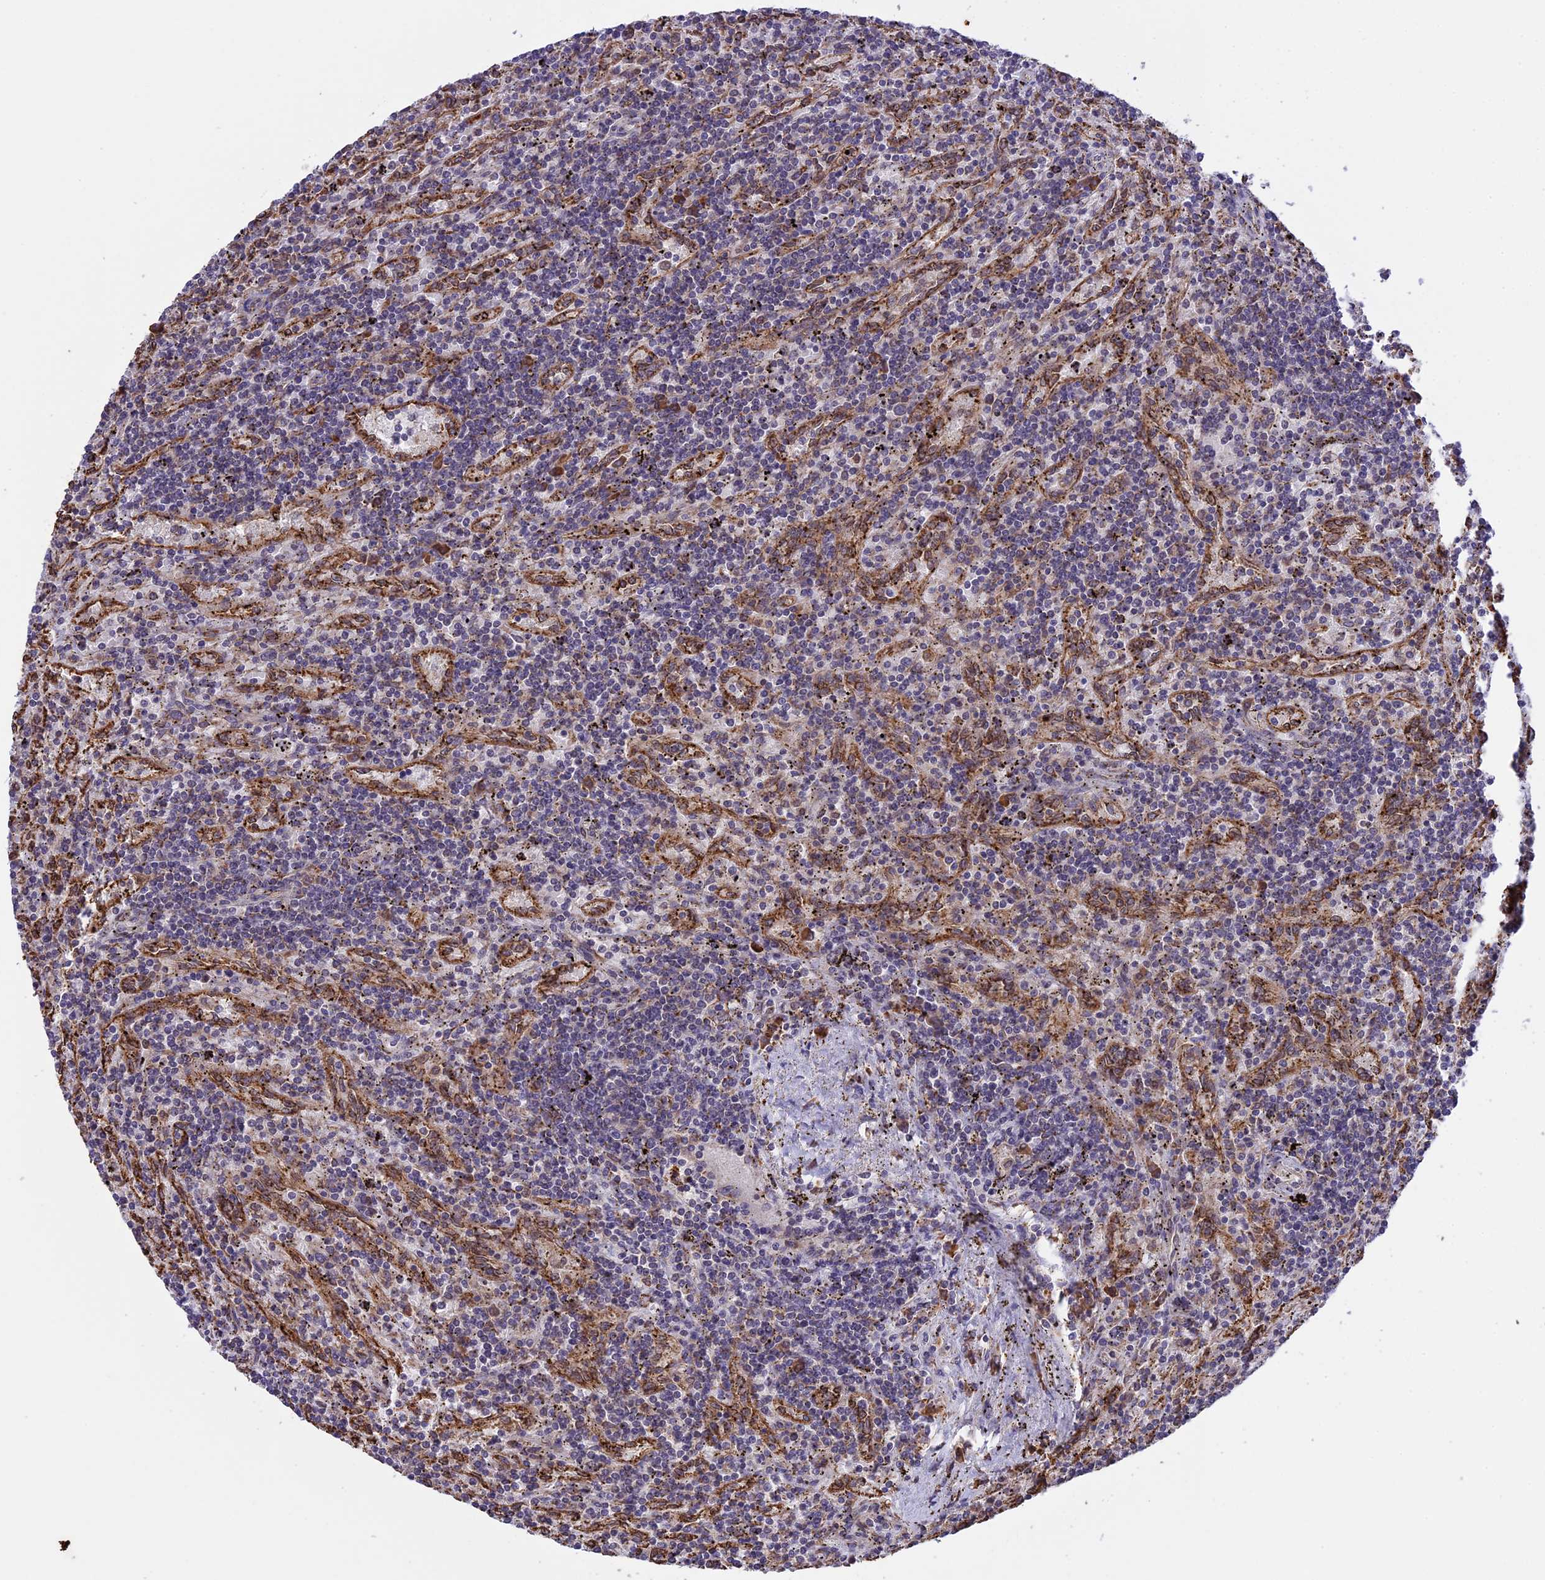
{"staining": {"intensity": "negative", "quantity": "none", "location": "none"}, "tissue": "lymphoma", "cell_type": "Tumor cells", "image_type": "cancer", "snomed": [{"axis": "morphology", "description": "Malignant lymphoma, non-Hodgkin's type, Low grade"}, {"axis": "topography", "description": "Spleen"}], "caption": "Immunohistochemistry photomicrograph of neoplastic tissue: human lymphoma stained with DAB demonstrates no significant protein positivity in tumor cells.", "gene": "DMRTA2", "patient": {"sex": "male", "age": 76}}